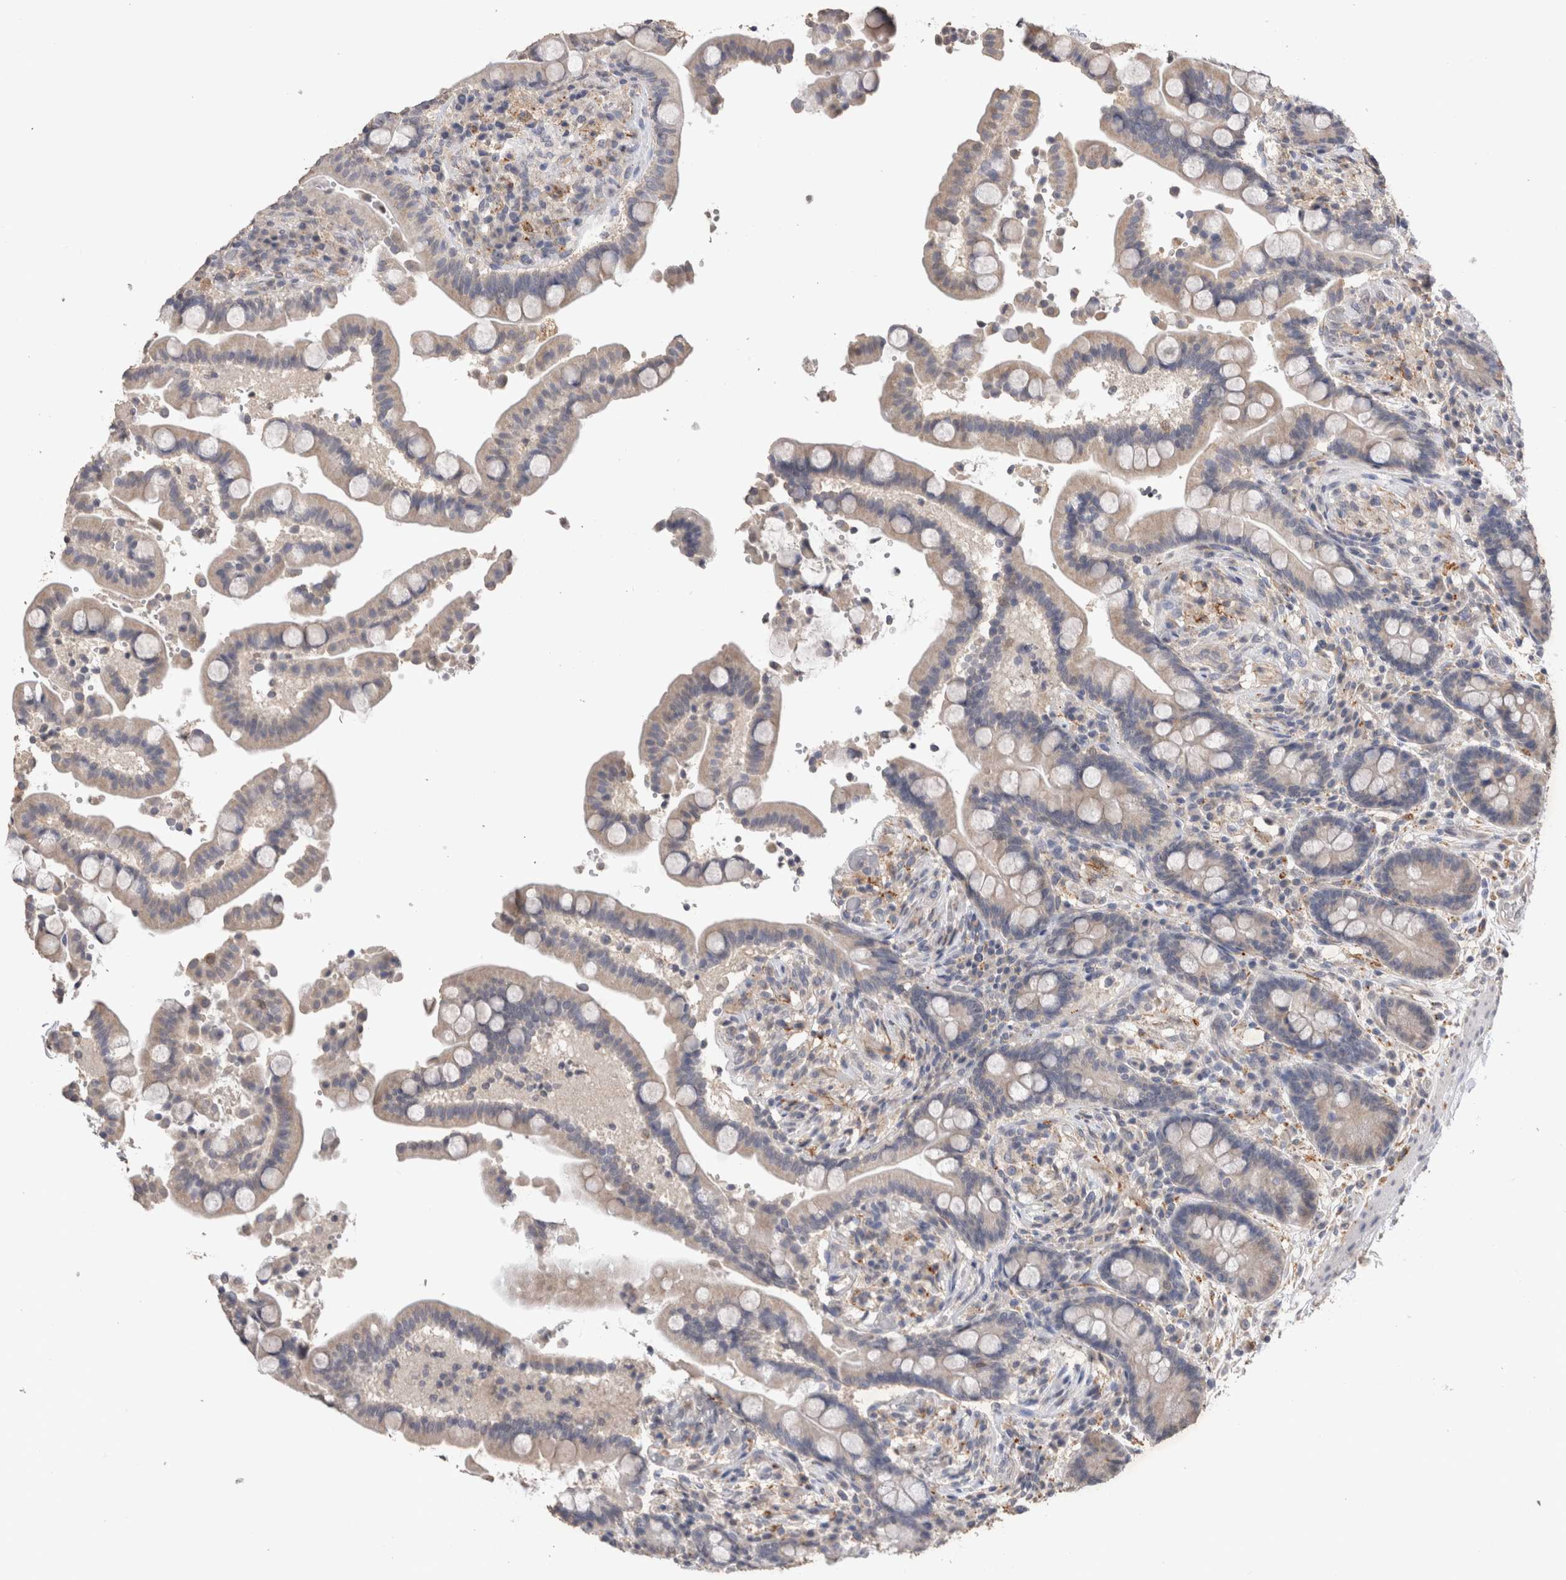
{"staining": {"intensity": "weak", "quantity": "25%-75%", "location": "cytoplasmic/membranous"}, "tissue": "colon", "cell_type": "Endothelial cells", "image_type": "normal", "snomed": [{"axis": "morphology", "description": "Normal tissue, NOS"}, {"axis": "topography", "description": "Colon"}], "caption": "Immunohistochemical staining of unremarkable human colon reveals weak cytoplasmic/membranous protein staining in about 25%-75% of endothelial cells. The protein of interest is stained brown, and the nuclei are stained in blue (DAB IHC with brightfield microscopy, high magnification).", "gene": "CDH6", "patient": {"sex": "male", "age": 73}}